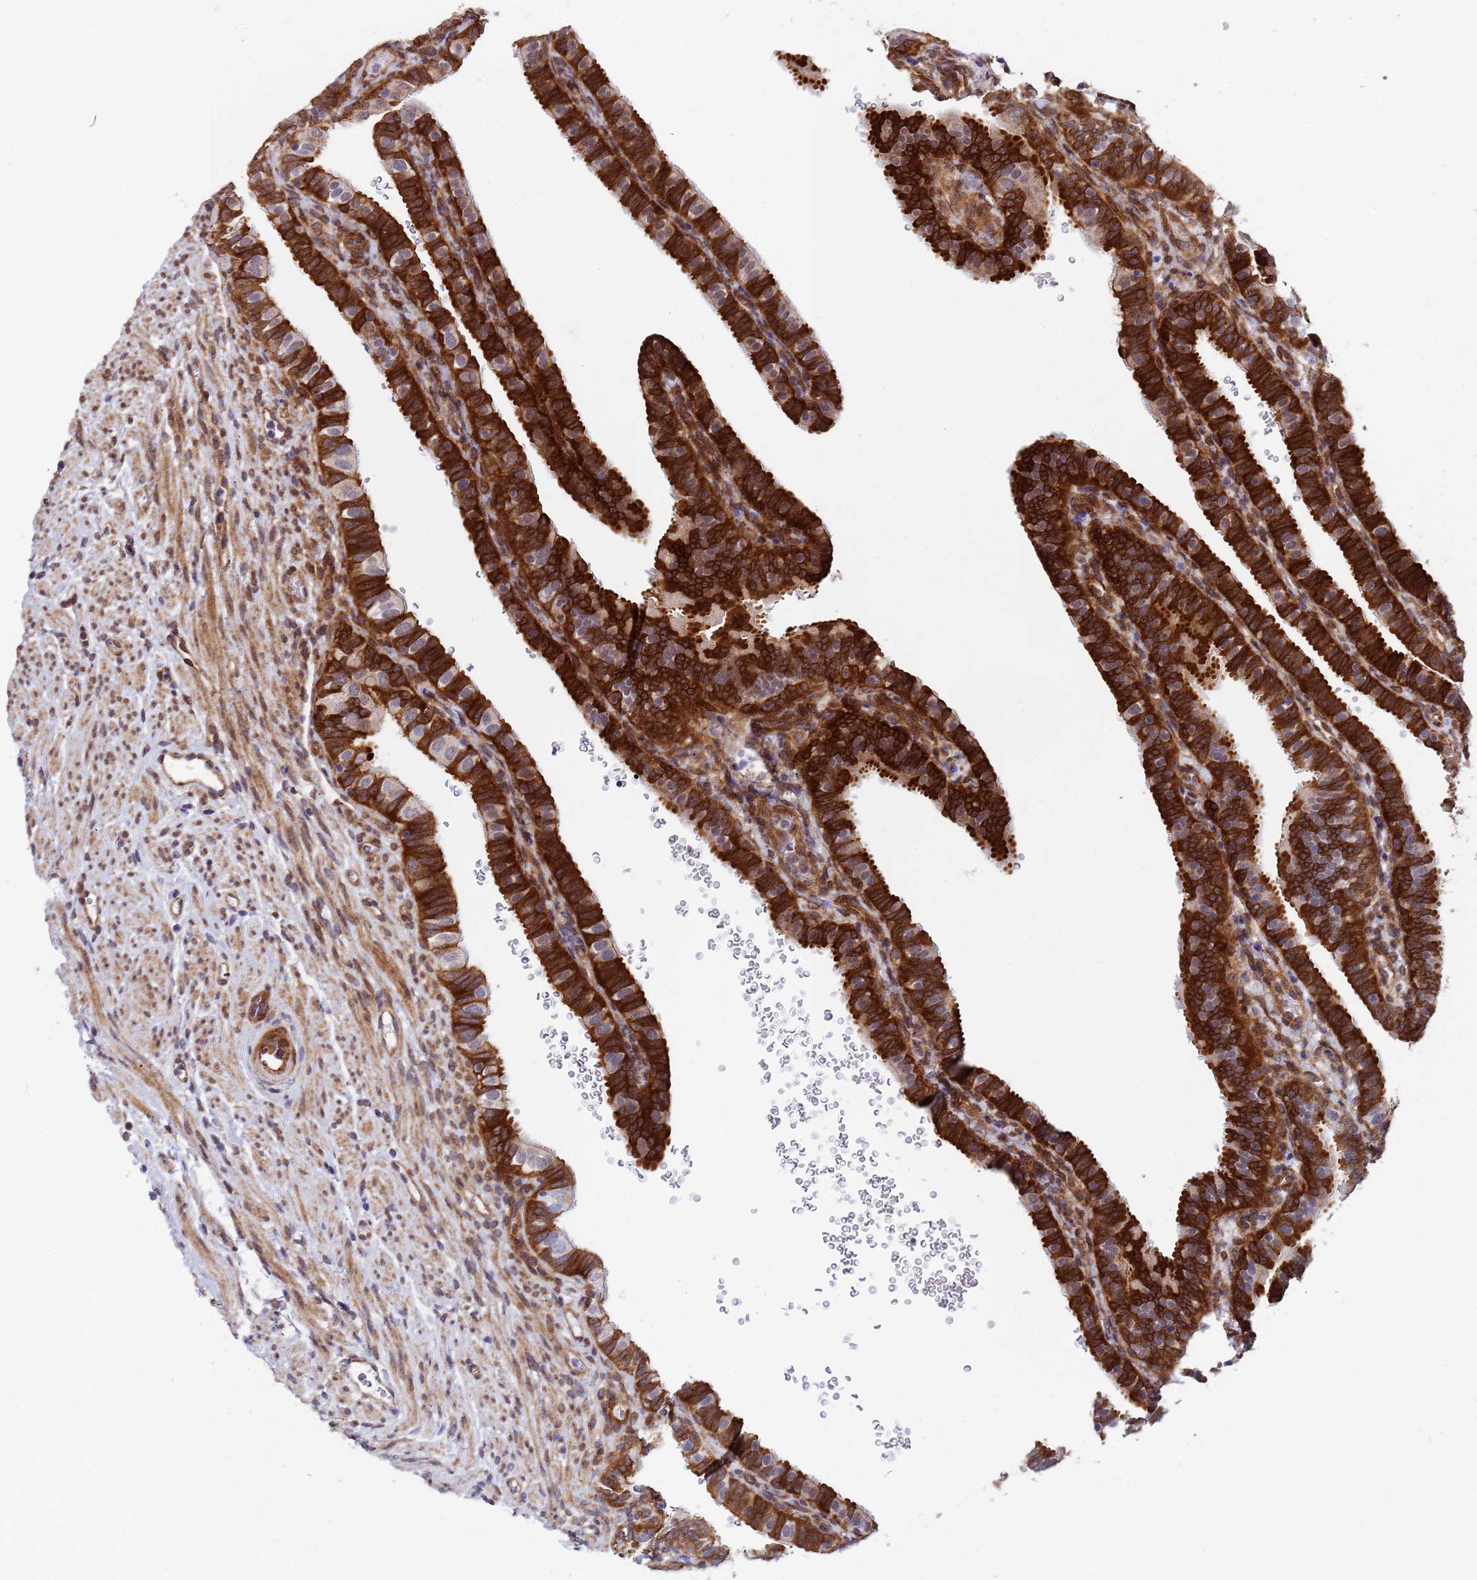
{"staining": {"intensity": "strong", "quantity": ">75%", "location": "cytoplasmic/membranous"}, "tissue": "fallopian tube", "cell_type": "Glandular cells", "image_type": "normal", "snomed": [{"axis": "morphology", "description": "Normal tissue, NOS"}, {"axis": "topography", "description": "Fallopian tube"}], "caption": "Protein staining of normal fallopian tube exhibits strong cytoplasmic/membranous staining in about >75% of glandular cells.", "gene": "TRIP6", "patient": {"sex": "female", "age": 41}}